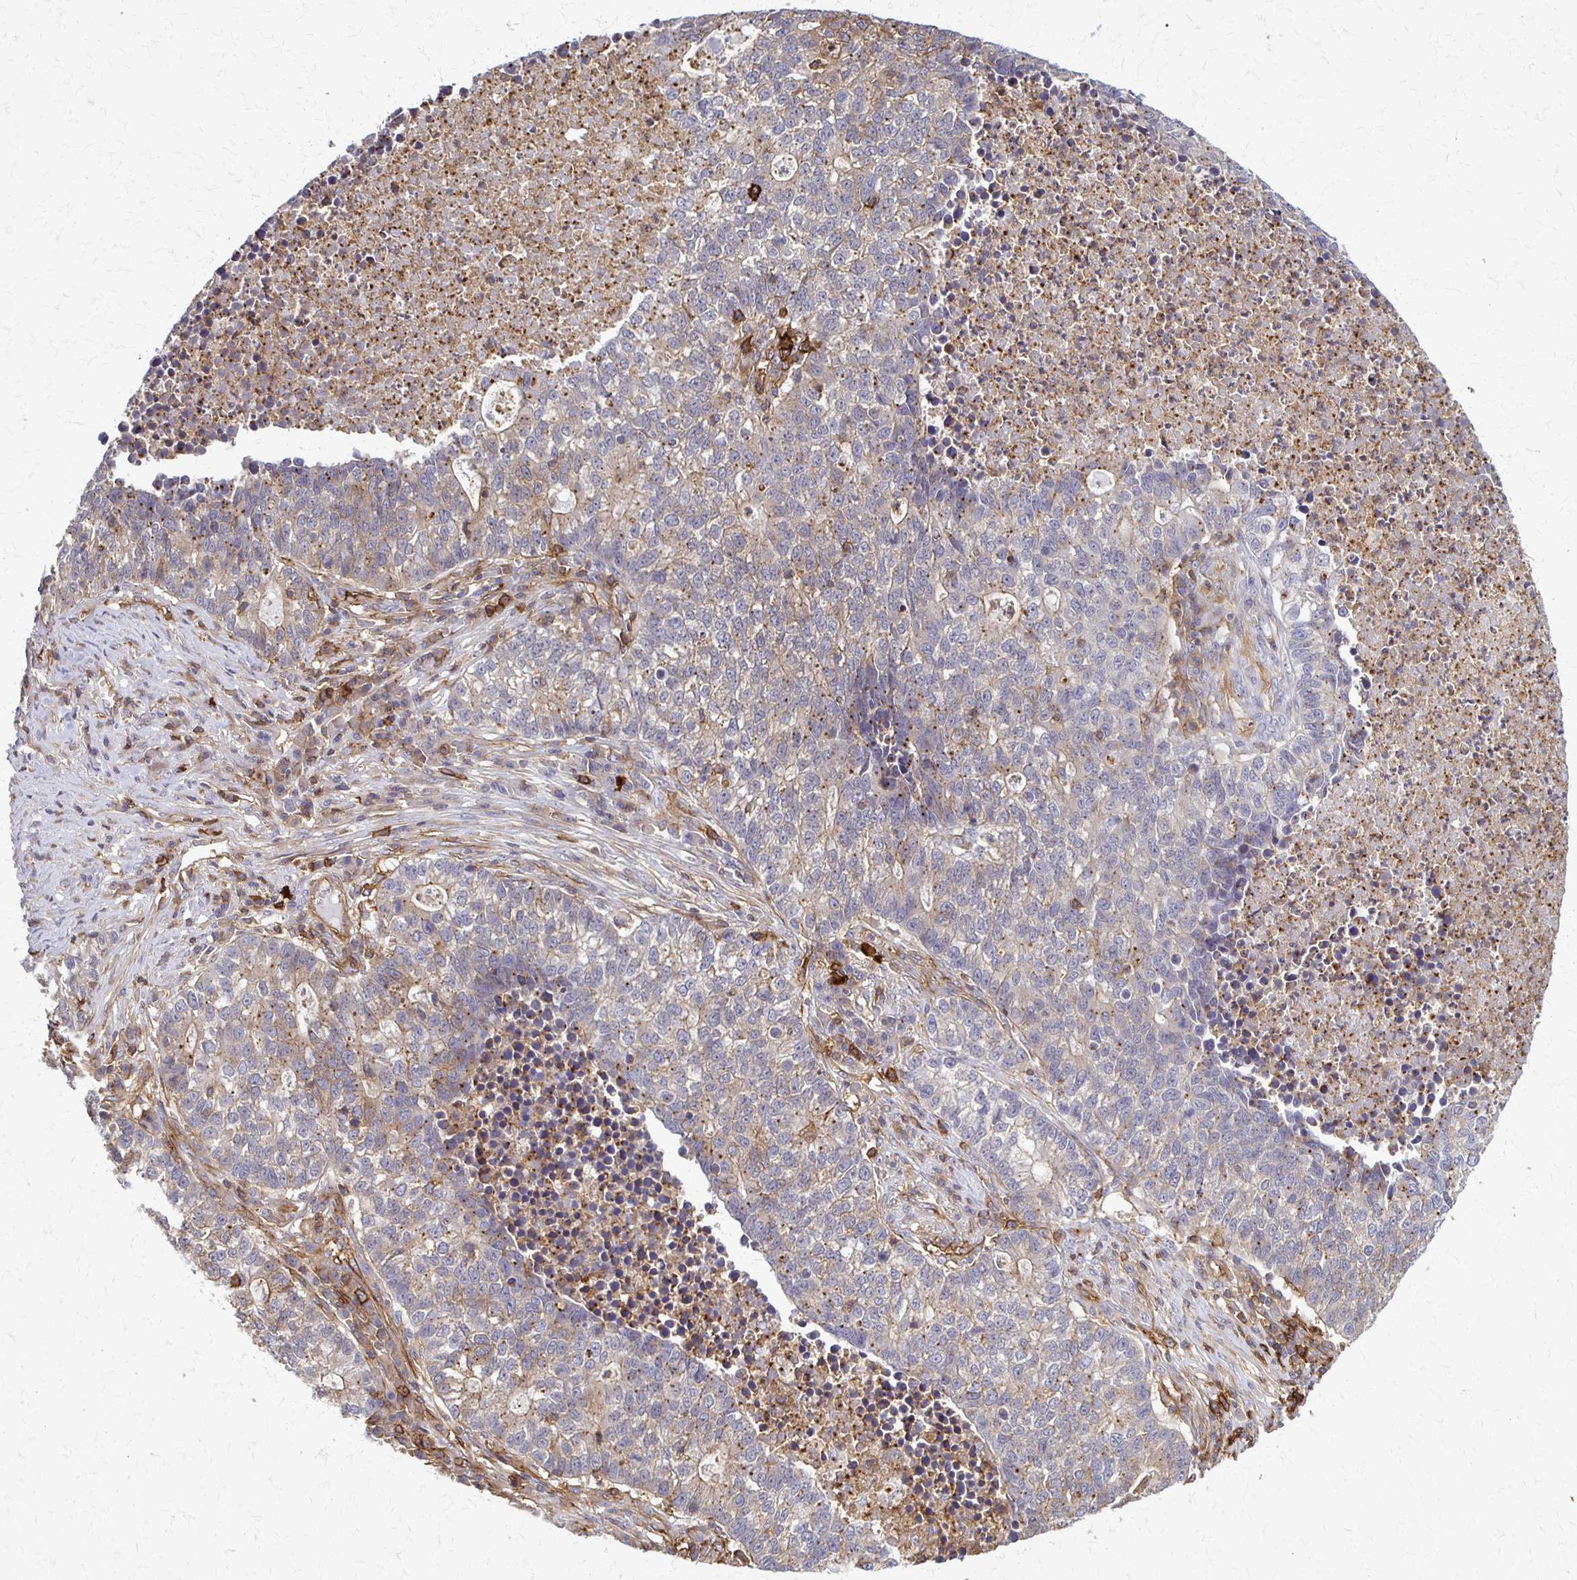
{"staining": {"intensity": "weak", "quantity": "25%-75%", "location": "cytoplasmic/membranous"}, "tissue": "lung cancer", "cell_type": "Tumor cells", "image_type": "cancer", "snomed": [{"axis": "morphology", "description": "Adenocarcinoma, NOS"}, {"axis": "topography", "description": "Lung"}], "caption": "A brown stain labels weak cytoplasmic/membranous staining of a protein in lung cancer tumor cells. (DAB (3,3'-diaminobenzidine) IHC, brown staining for protein, blue staining for nuclei).", "gene": "SLC9A9", "patient": {"sex": "male", "age": 57}}